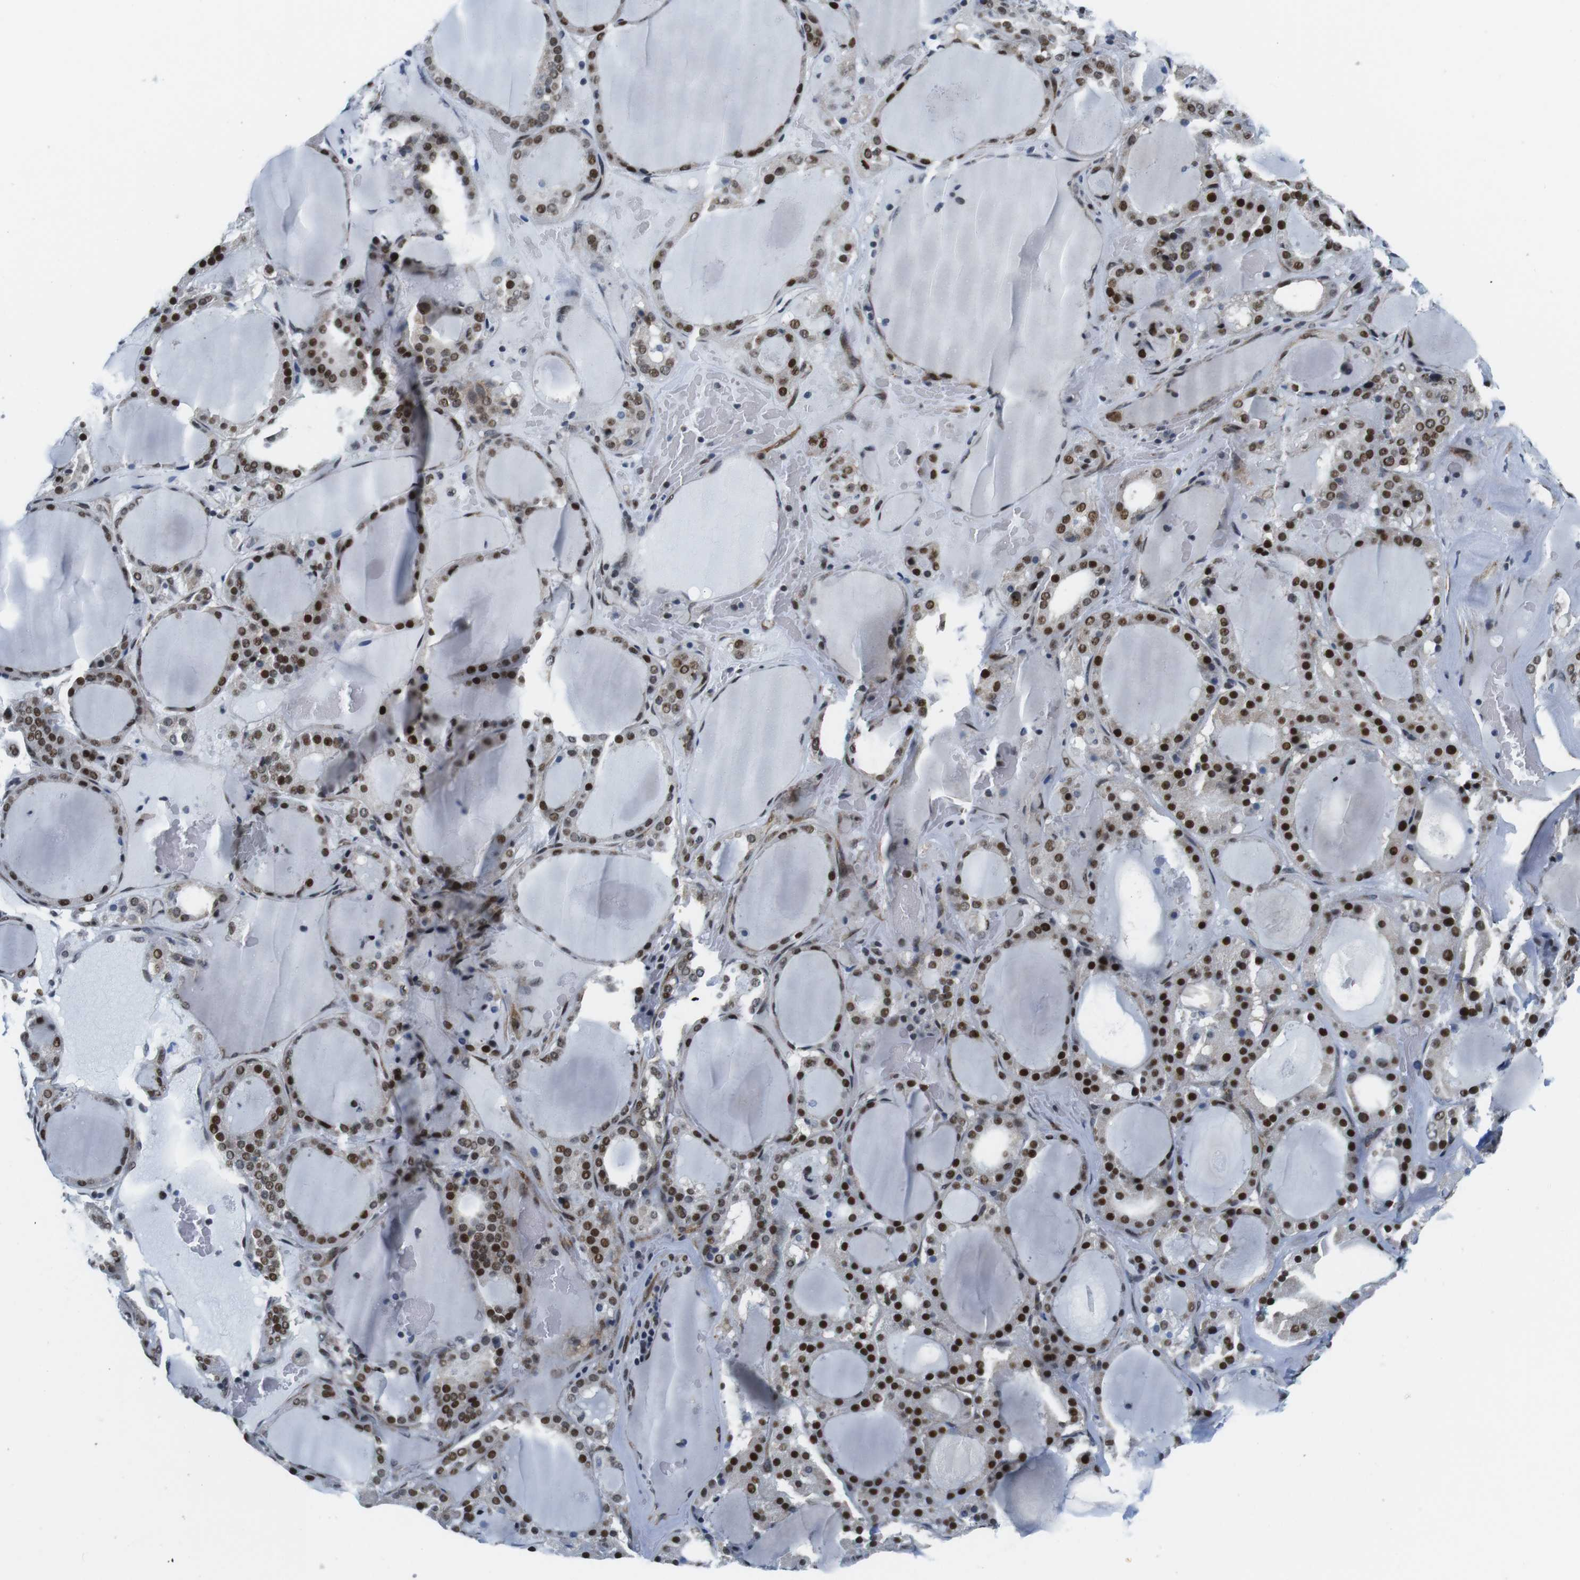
{"staining": {"intensity": "strong", "quantity": "25%-75%", "location": "nuclear"}, "tissue": "thyroid gland", "cell_type": "Glandular cells", "image_type": "normal", "snomed": [{"axis": "morphology", "description": "Normal tissue, NOS"}, {"axis": "morphology", "description": "Carcinoma, NOS"}, {"axis": "topography", "description": "Thyroid gland"}], "caption": "This is an image of immunohistochemistry staining of normal thyroid gland, which shows strong staining in the nuclear of glandular cells.", "gene": "MLH1", "patient": {"sex": "female", "age": 86}}